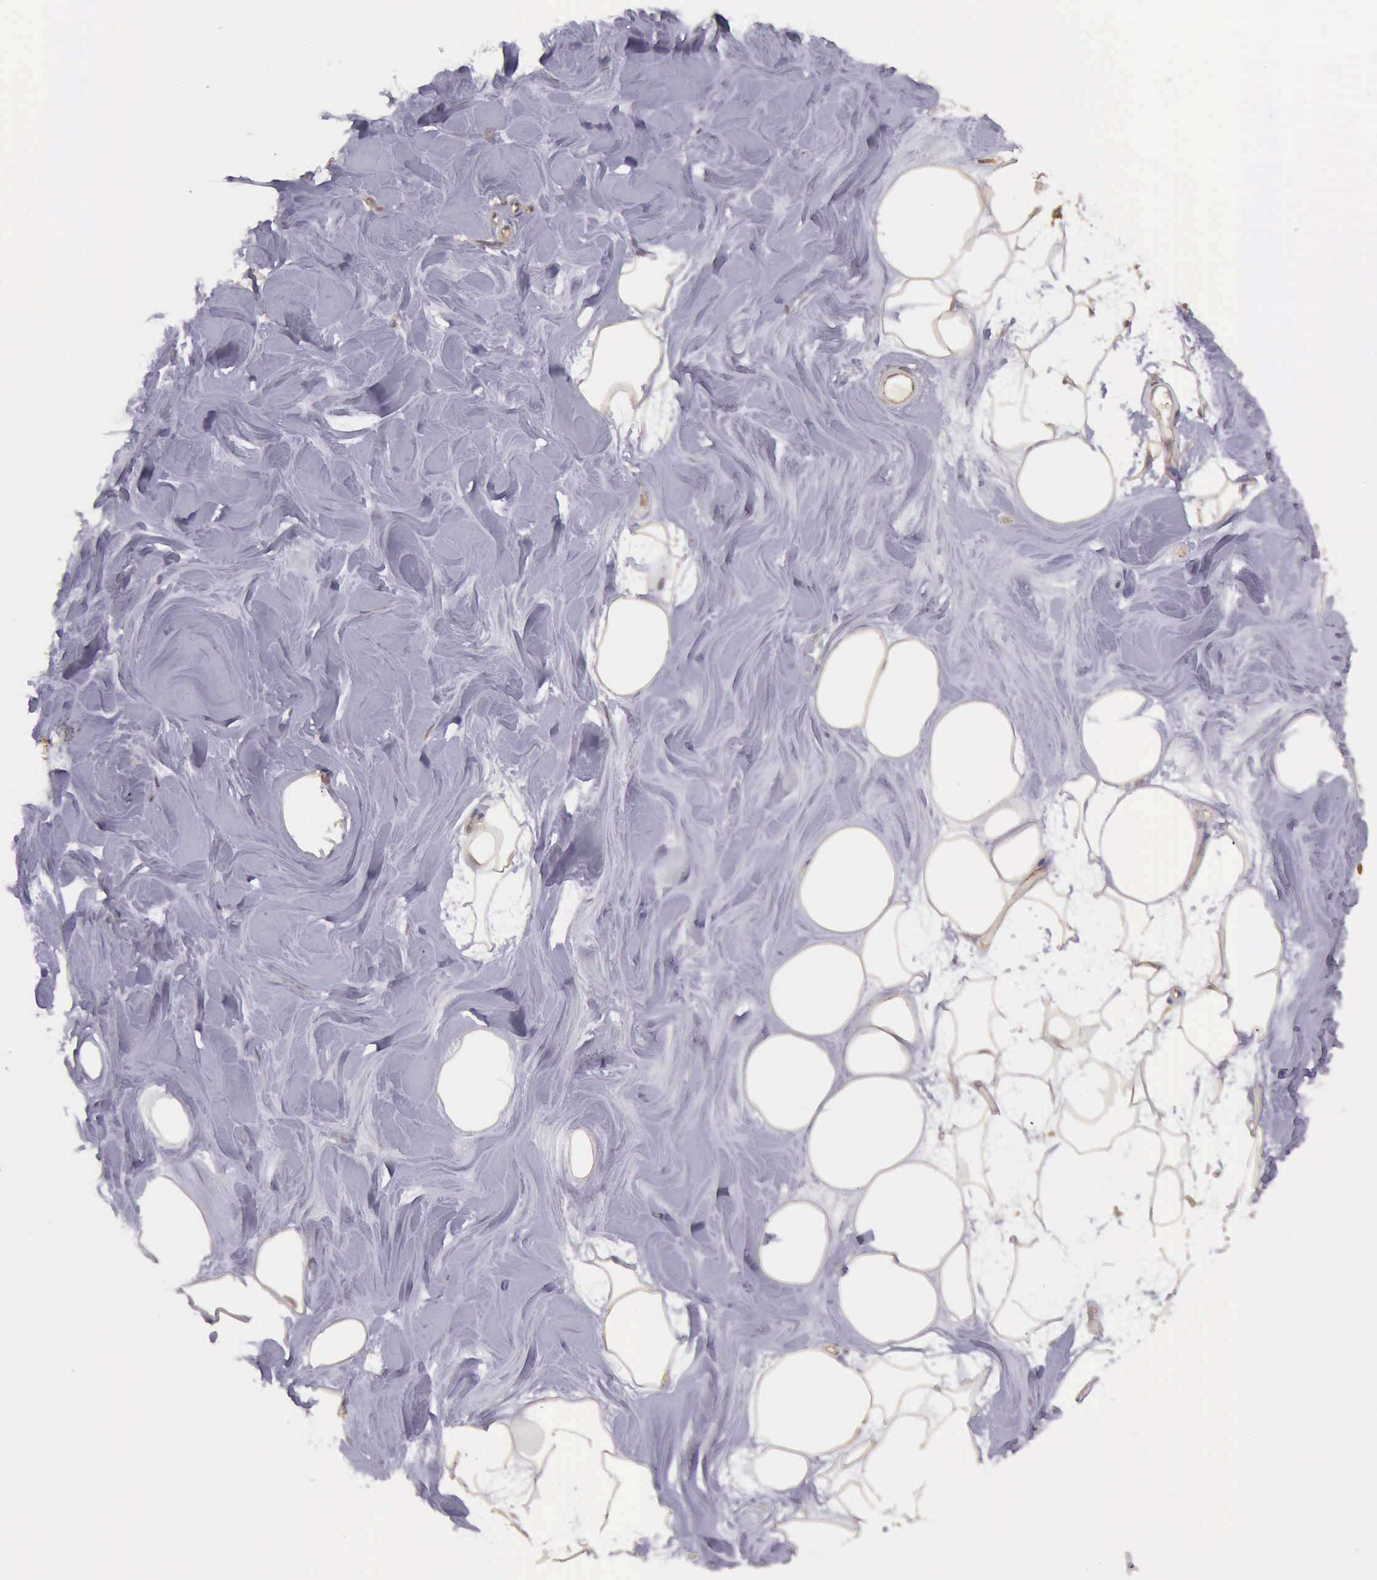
{"staining": {"intensity": "weak", "quantity": ">75%", "location": "cytoplasmic/membranous"}, "tissue": "adipose tissue", "cell_type": "Adipocytes", "image_type": "normal", "snomed": [{"axis": "morphology", "description": "Normal tissue, NOS"}, {"axis": "topography", "description": "Breast"}], "caption": "Protein staining of unremarkable adipose tissue shows weak cytoplasmic/membranous staining in approximately >75% of adipocytes.", "gene": "EIF5", "patient": {"sex": "female", "age": 44}}